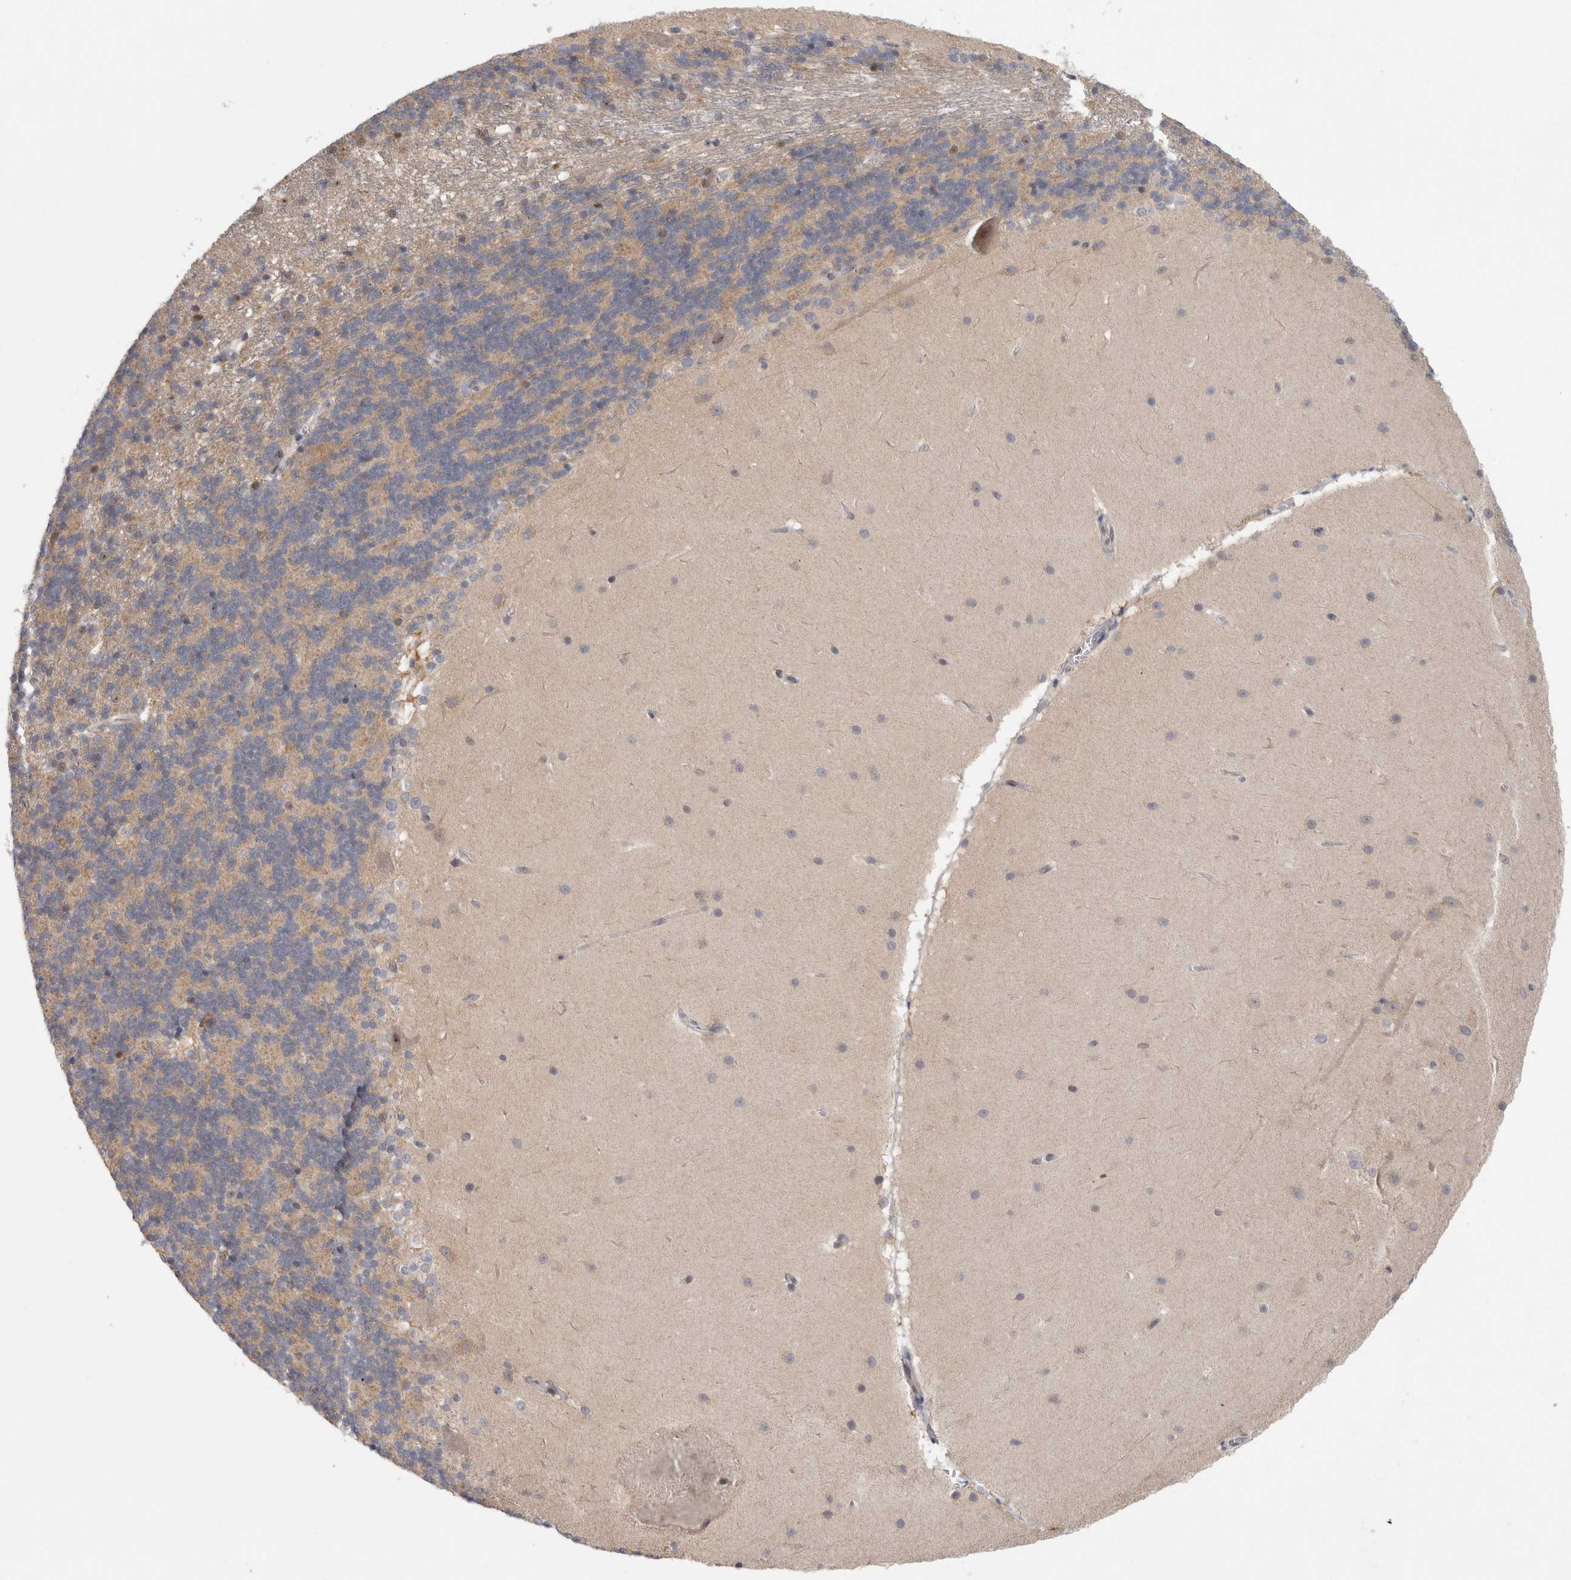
{"staining": {"intensity": "negative", "quantity": "none", "location": "none"}, "tissue": "cerebellum", "cell_type": "Cells in granular layer", "image_type": "normal", "snomed": [{"axis": "morphology", "description": "Normal tissue, NOS"}, {"axis": "topography", "description": "Cerebellum"}], "caption": "IHC of normal cerebellum displays no staining in cells in granular layer.", "gene": "PIGP", "patient": {"sex": "female", "age": 19}}